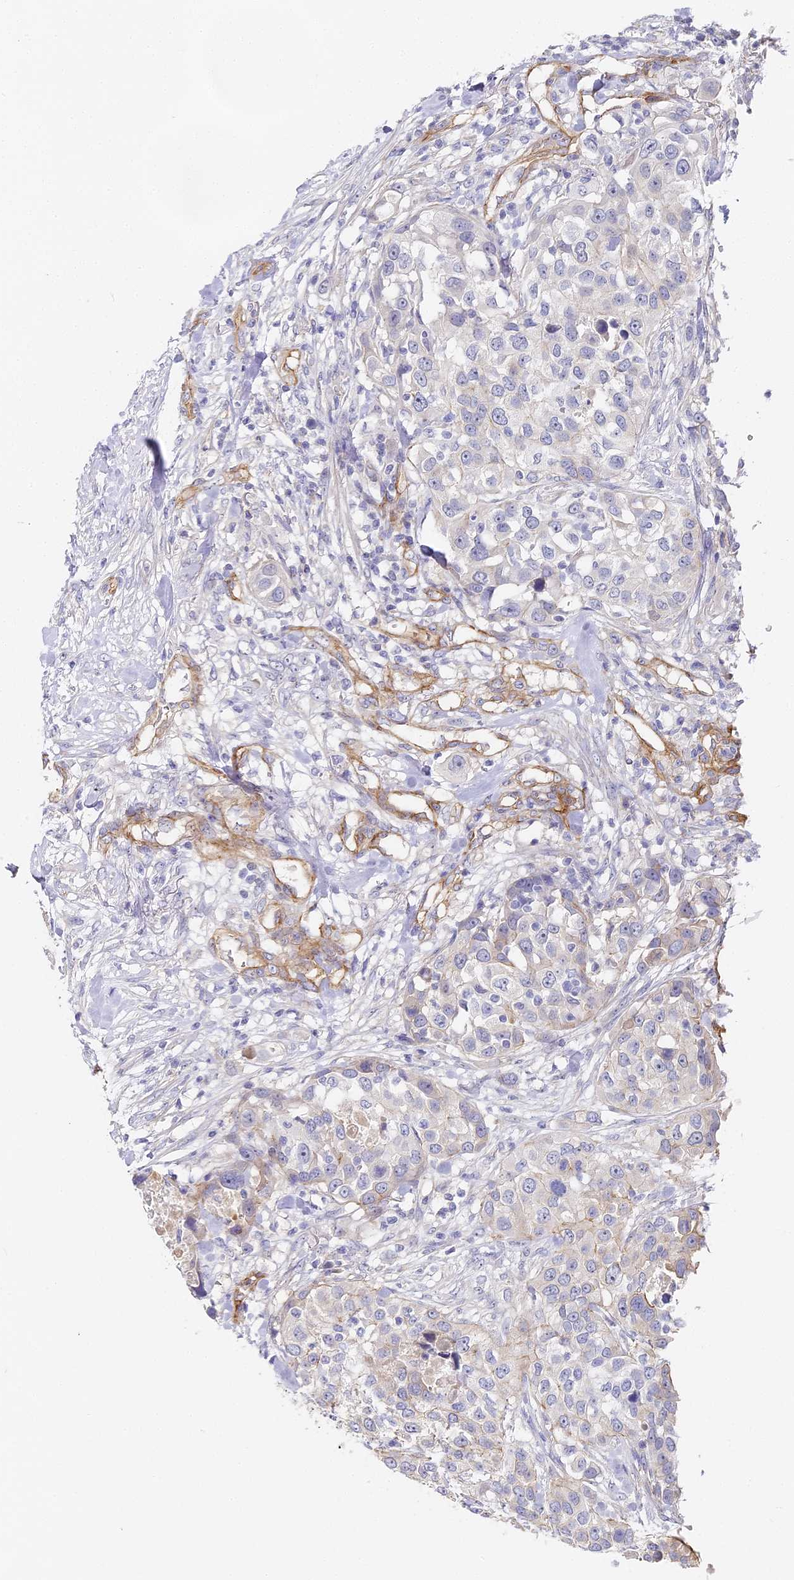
{"staining": {"intensity": "negative", "quantity": "none", "location": "none"}, "tissue": "urothelial cancer", "cell_type": "Tumor cells", "image_type": "cancer", "snomed": [{"axis": "morphology", "description": "Urothelial carcinoma, High grade"}, {"axis": "topography", "description": "Urinary bladder"}], "caption": "The histopathology image exhibits no significant expression in tumor cells of high-grade urothelial carcinoma.", "gene": "CCDC30", "patient": {"sex": "female", "age": 80}}